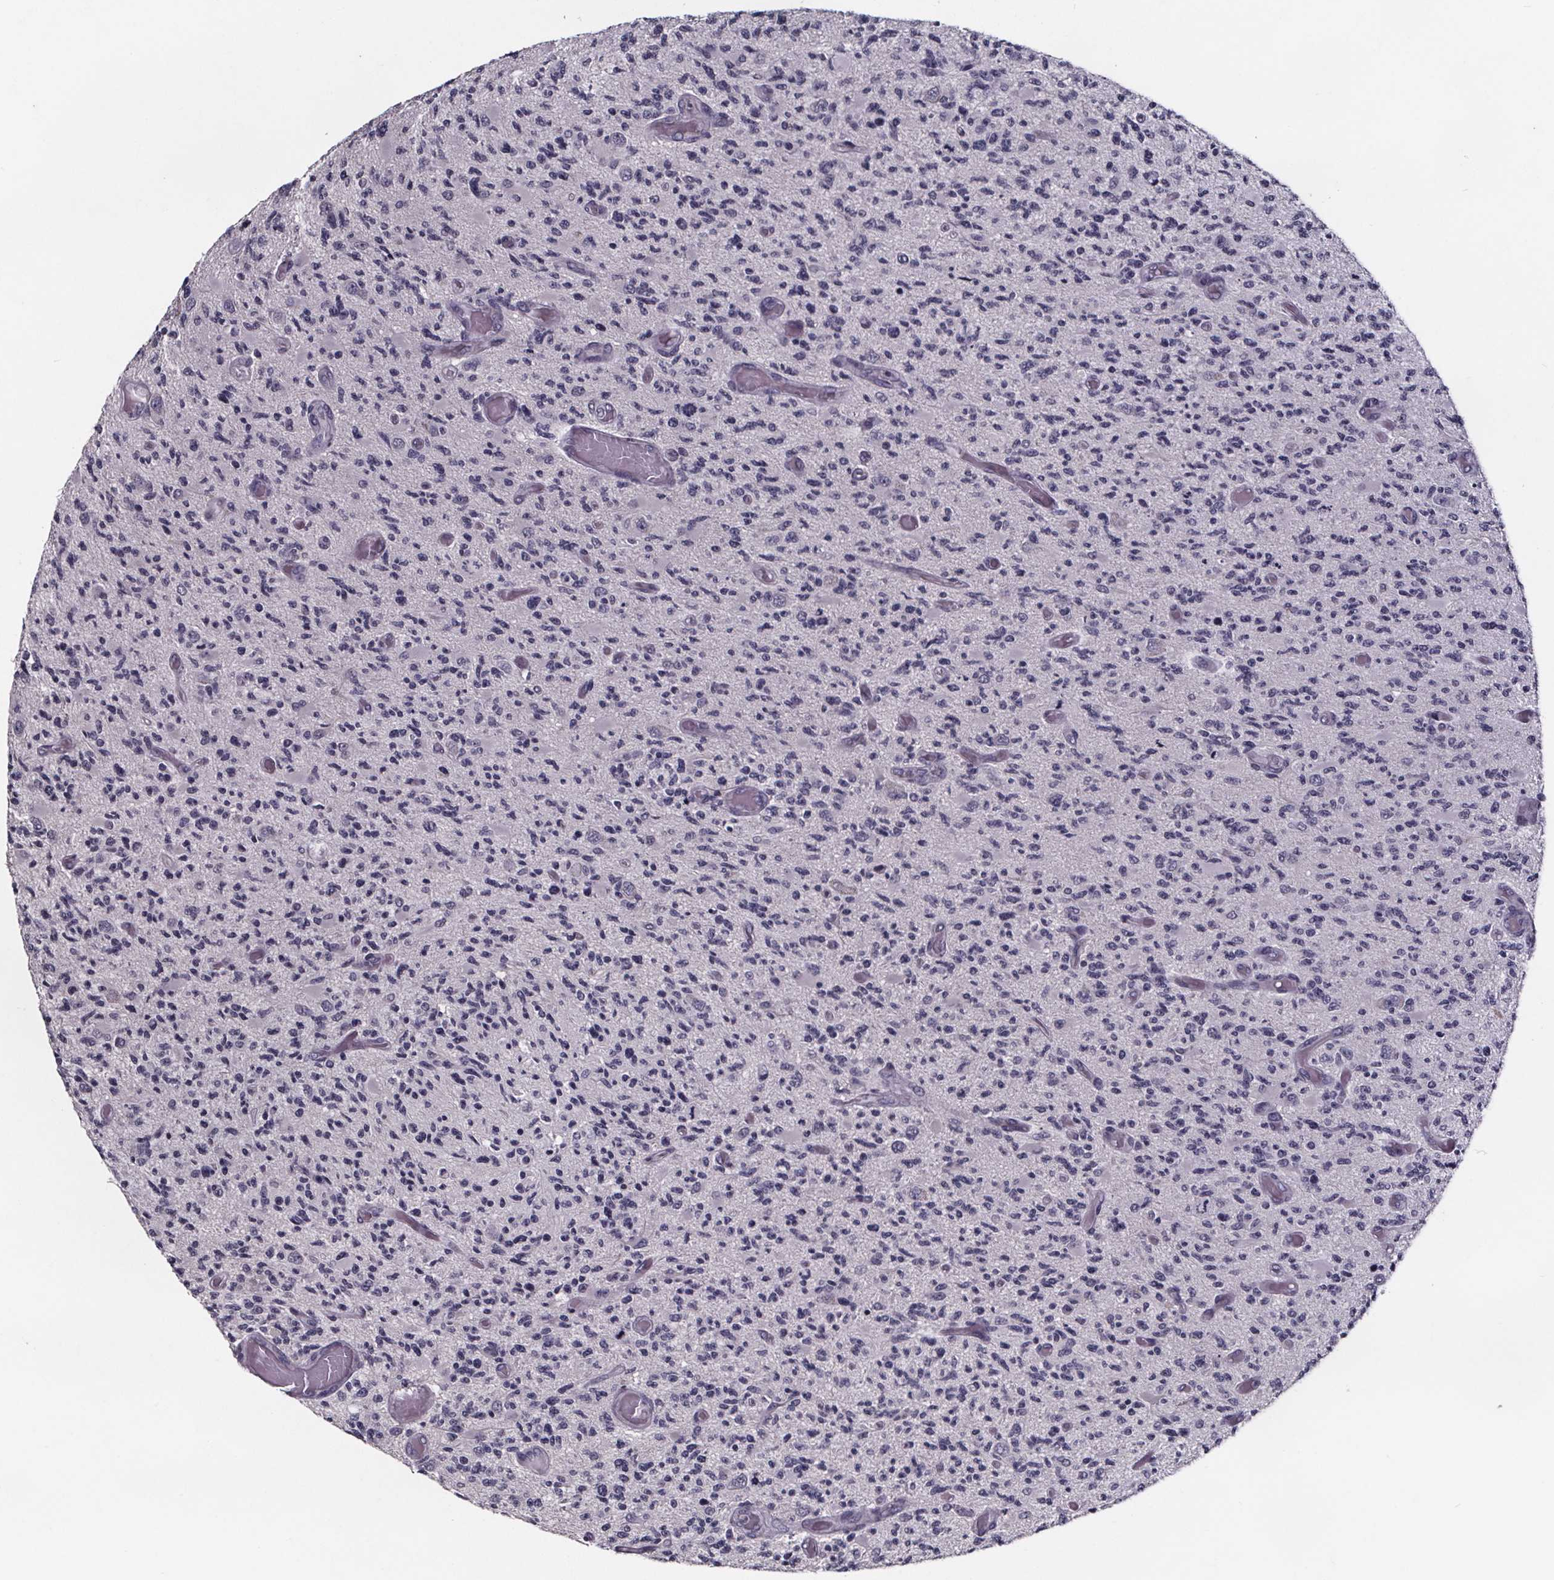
{"staining": {"intensity": "negative", "quantity": "none", "location": "none"}, "tissue": "glioma", "cell_type": "Tumor cells", "image_type": "cancer", "snomed": [{"axis": "morphology", "description": "Glioma, malignant, High grade"}, {"axis": "topography", "description": "Brain"}], "caption": "This is a image of IHC staining of malignant glioma (high-grade), which shows no expression in tumor cells.", "gene": "AR", "patient": {"sex": "female", "age": 63}}